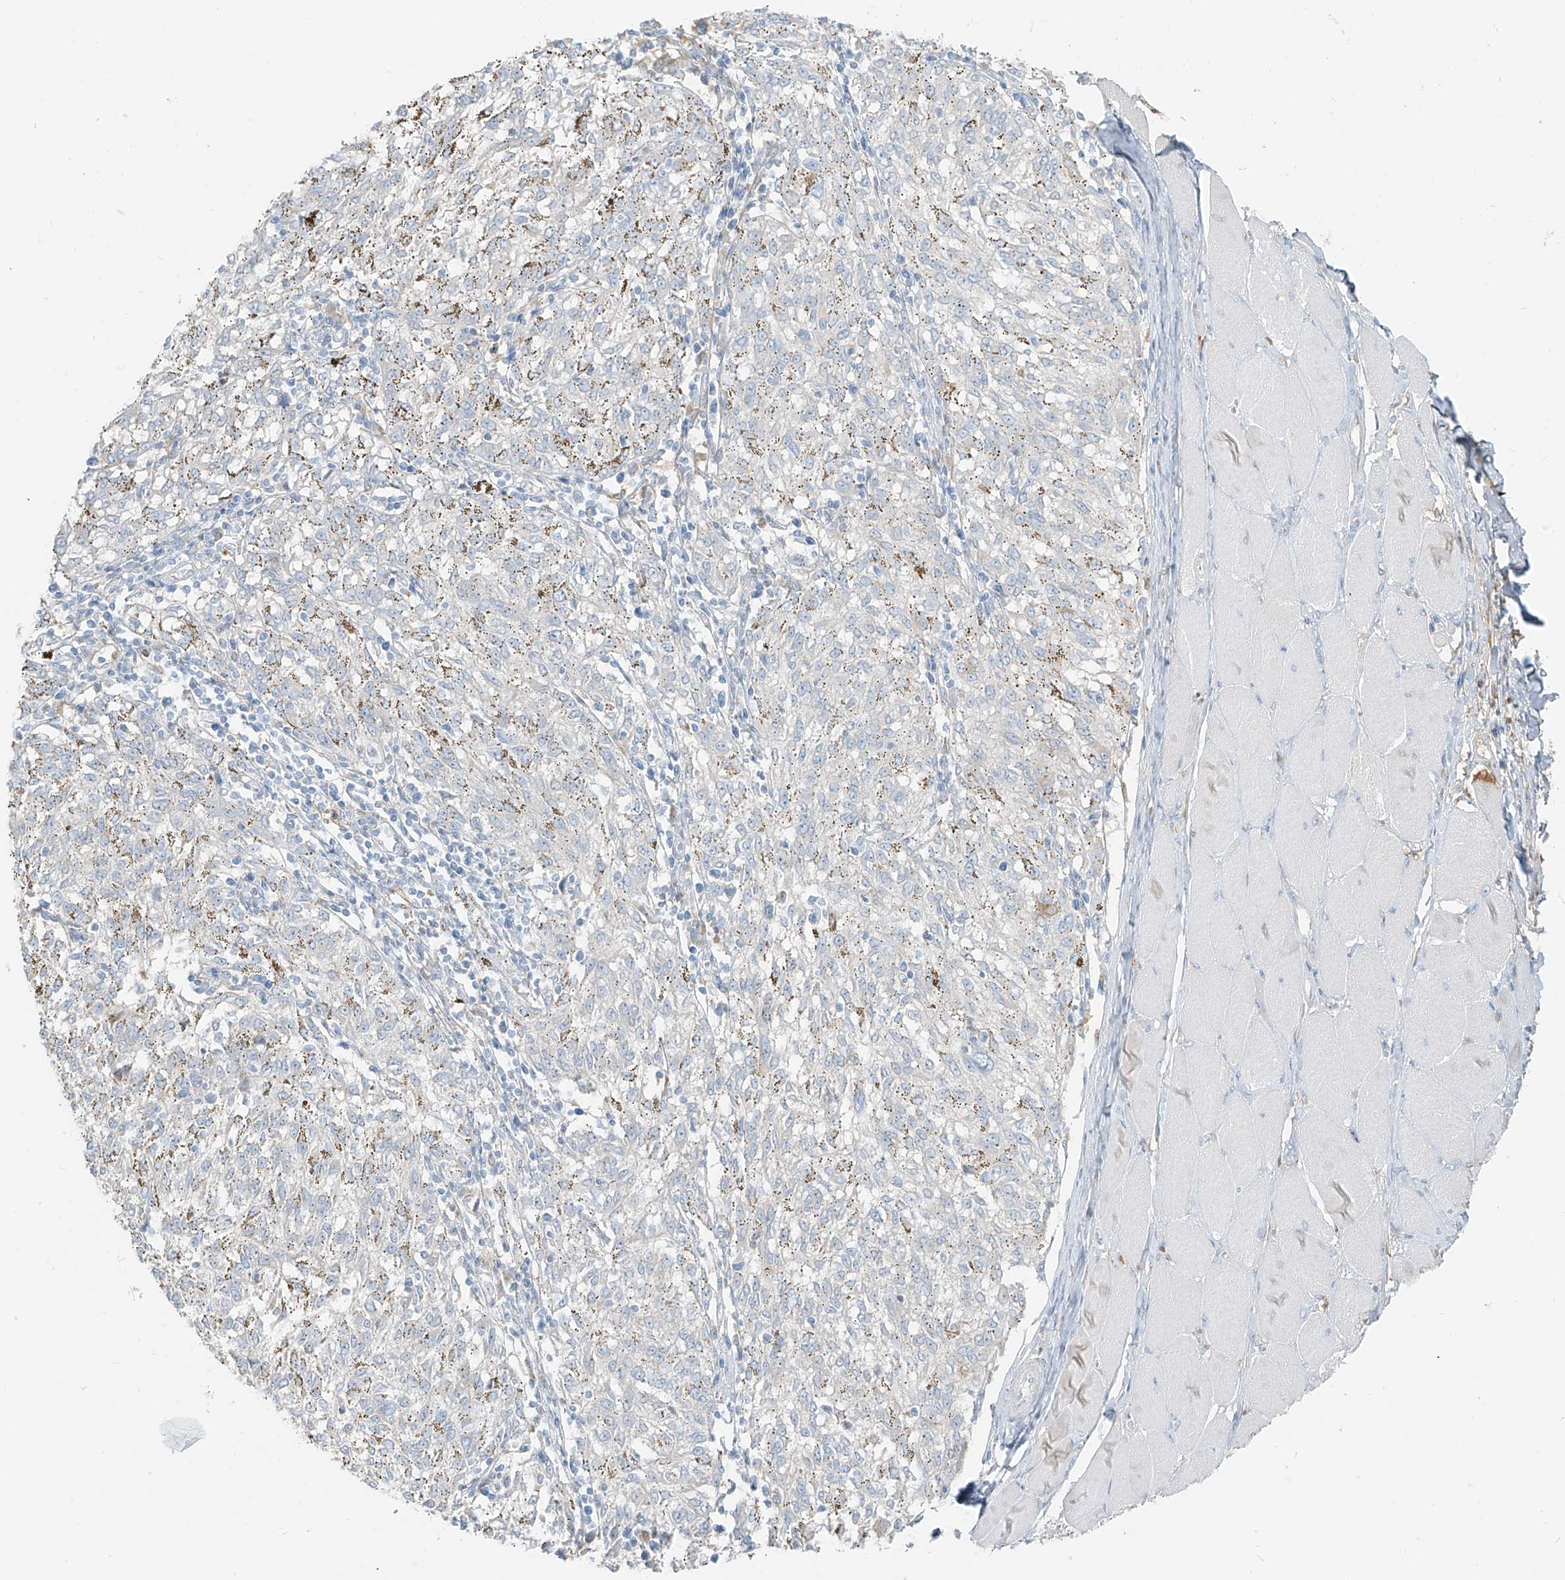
{"staining": {"intensity": "negative", "quantity": "none", "location": "none"}, "tissue": "melanoma", "cell_type": "Tumor cells", "image_type": "cancer", "snomed": [{"axis": "morphology", "description": "Malignant melanoma, NOS"}, {"axis": "topography", "description": "Skin"}], "caption": "Malignant melanoma stained for a protein using immunohistochemistry (IHC) shows no expression tumor cells.", "gene": "FSTL1", "patient": {"sex": "female", "age": 72}}